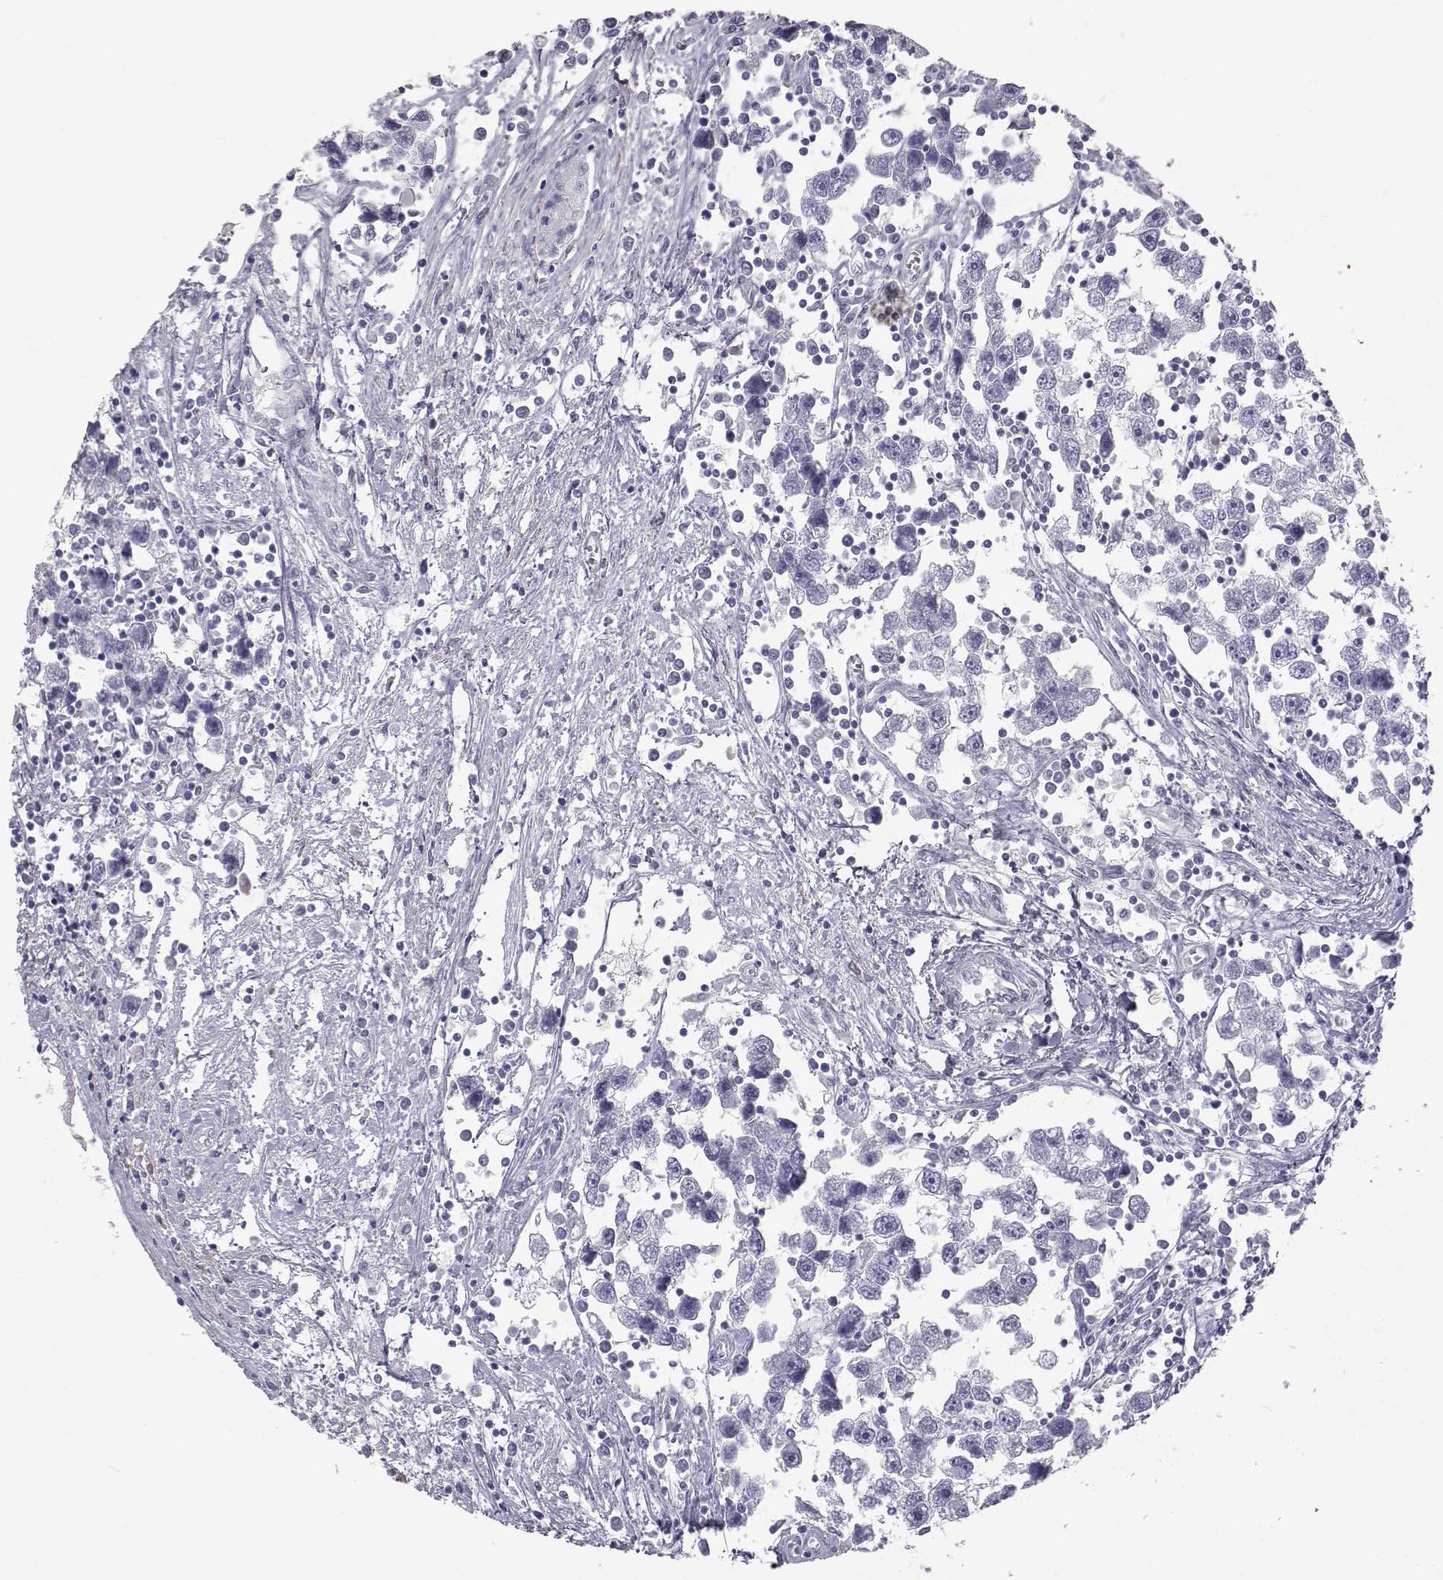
{"staining": {"intensity": "negative", "quantity": "none", "location": "none"}, "tissue": "testis cancer", "cell_type": "Tumor cells", "image_type": "cancer", "snomed": [{"axis": "morphology", "description": "Seminoma, NOS"}, {"axis": "topography", "description": "Testis"}], "caption": "Image shows no protein staining in tumor cells of testis cancer tissue.", "gene": "ITLN2", "patient": {"sex": "male", "age": 30}}